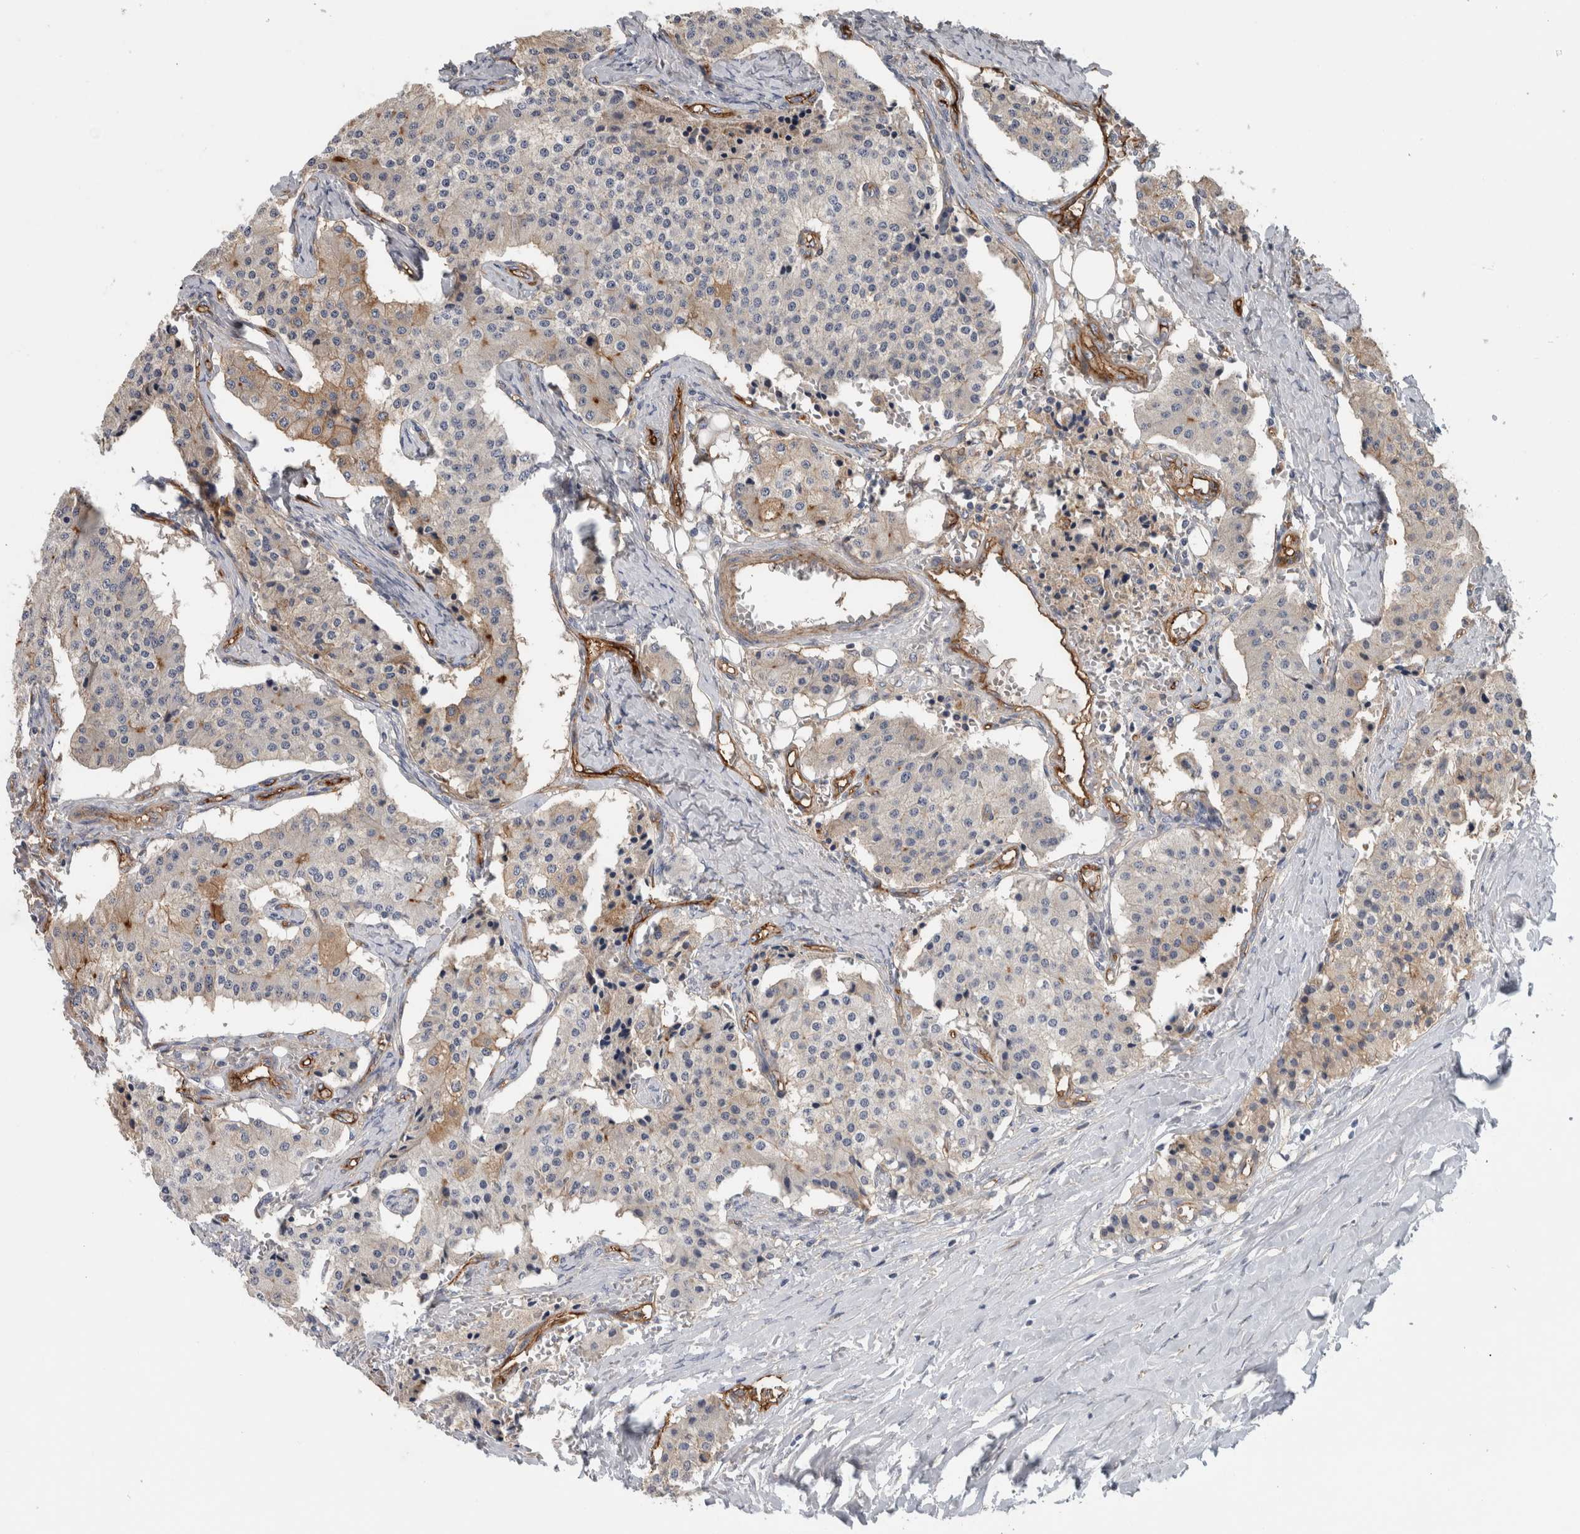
{"staining": {"intensity": "weak", "quantity": "<25%", "location": "cytoplasmic/membranous"}, "tissue": "carcinoid", "cell_type": "Tumor cells", "image_type": "cancer", "snomed": [{"axis": "morphology", "description": "Carcinoid, malignant, NOS"}, {"axis": "topography", "description": "Colon"}], "caption": "High magnification brightfield microscopy of carcinoid (malignant) stained with DAB (brown) and counterstained with hematoxylin (blue): tumor cells show no significant positivity.", "gene": "CD59", "patient": {"sex": "female", "age": 52}}